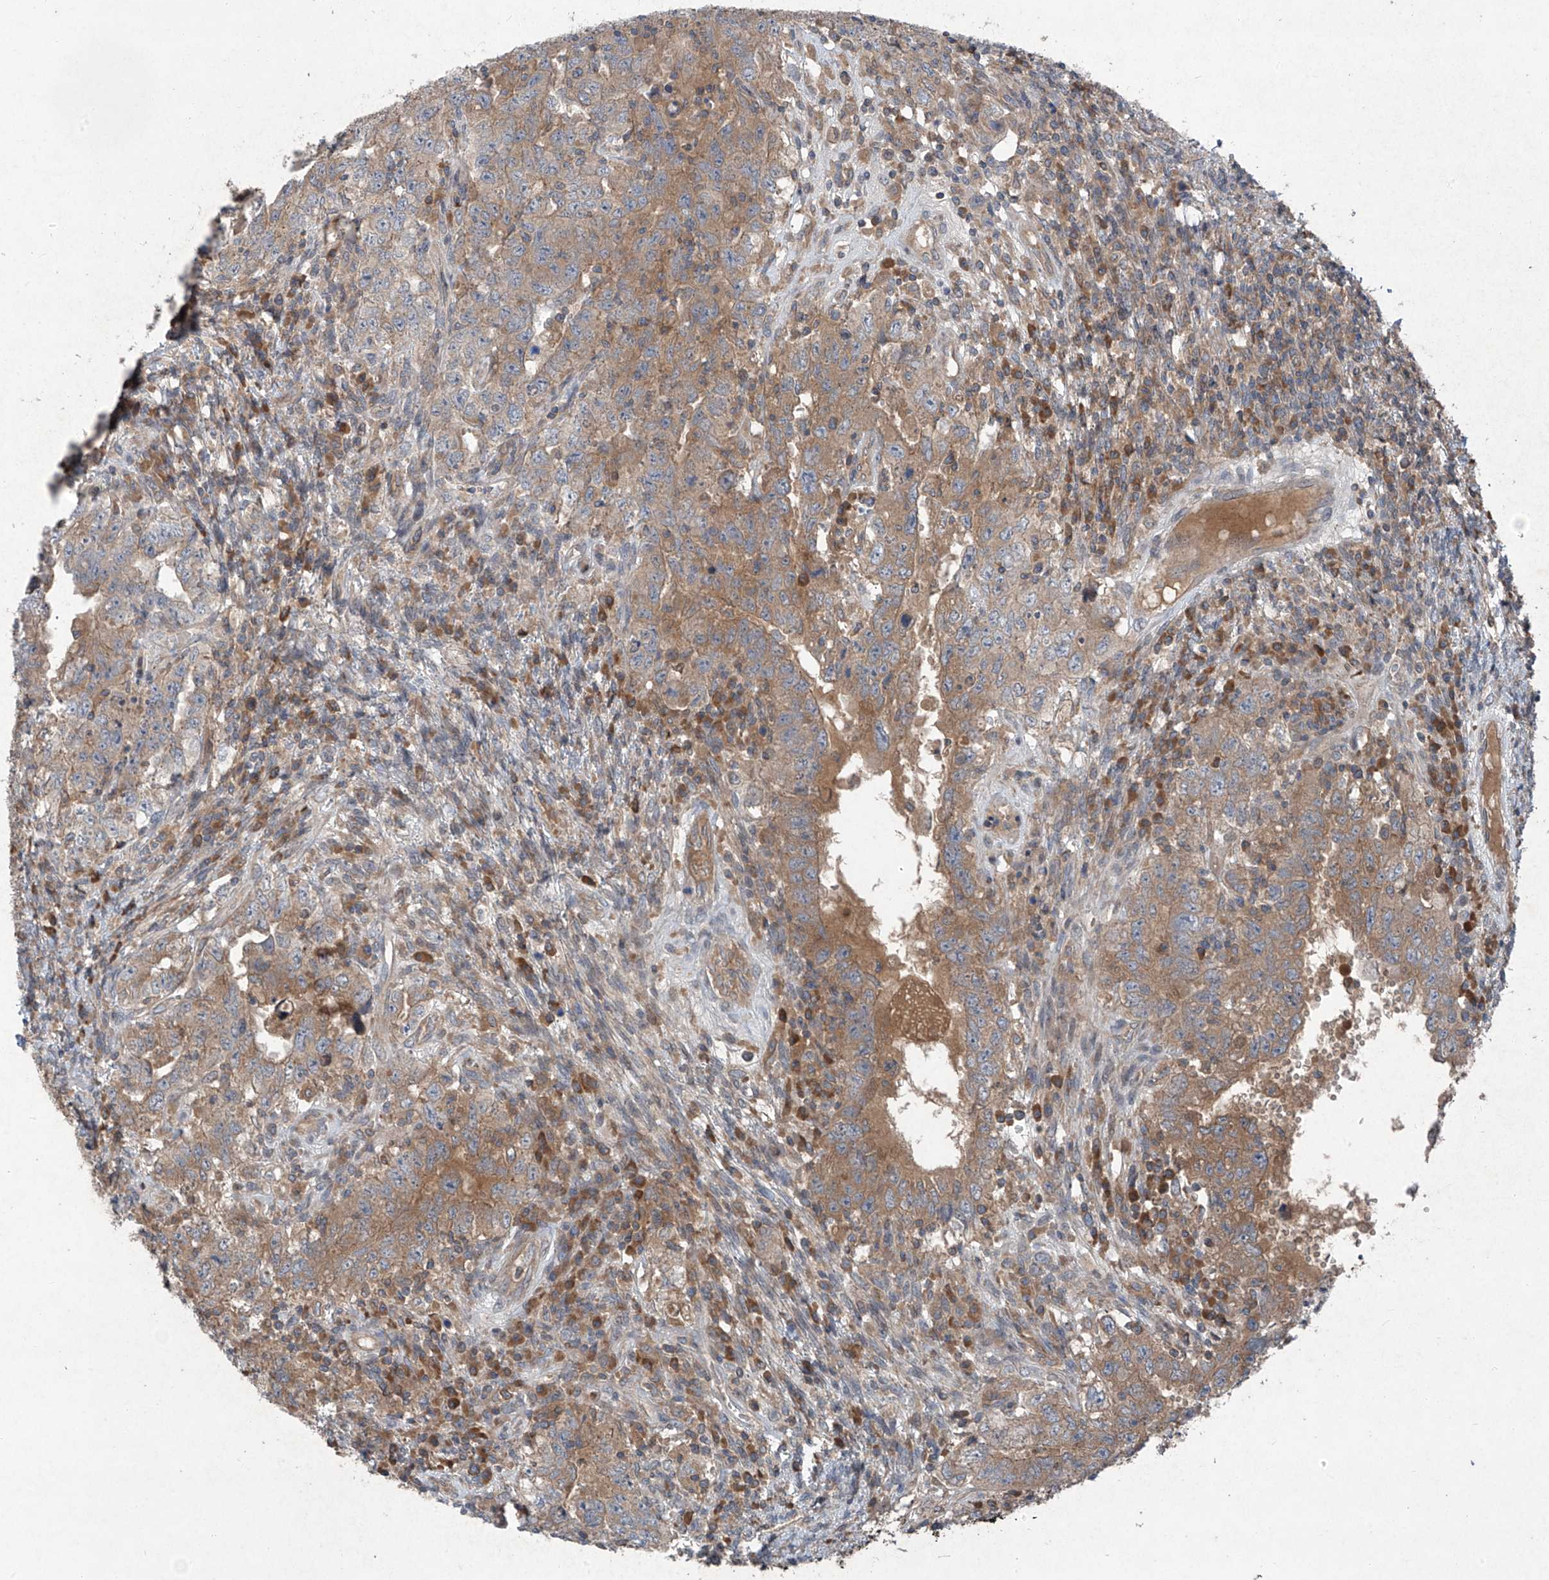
{"staining": {"intensity": "moderate", "quantity": ">75%", "location": "cytoplasmic/membranous"}, "tissue": "testis cancer", "cell_type": "Tumor cells", "image_type": "cancer", "snomed": [{"axis": "morphology", "description": "Carcinoma, Embryonal, NOS"}, {"axis": "topography", "description": "Testis"}], "caption": "Embryonal carcinoma (testis) stained with a protein marker displays moderate staining in tumor cells.", "gene": "FOXRED2", "patient": {"sex": "male", "age": 26}}